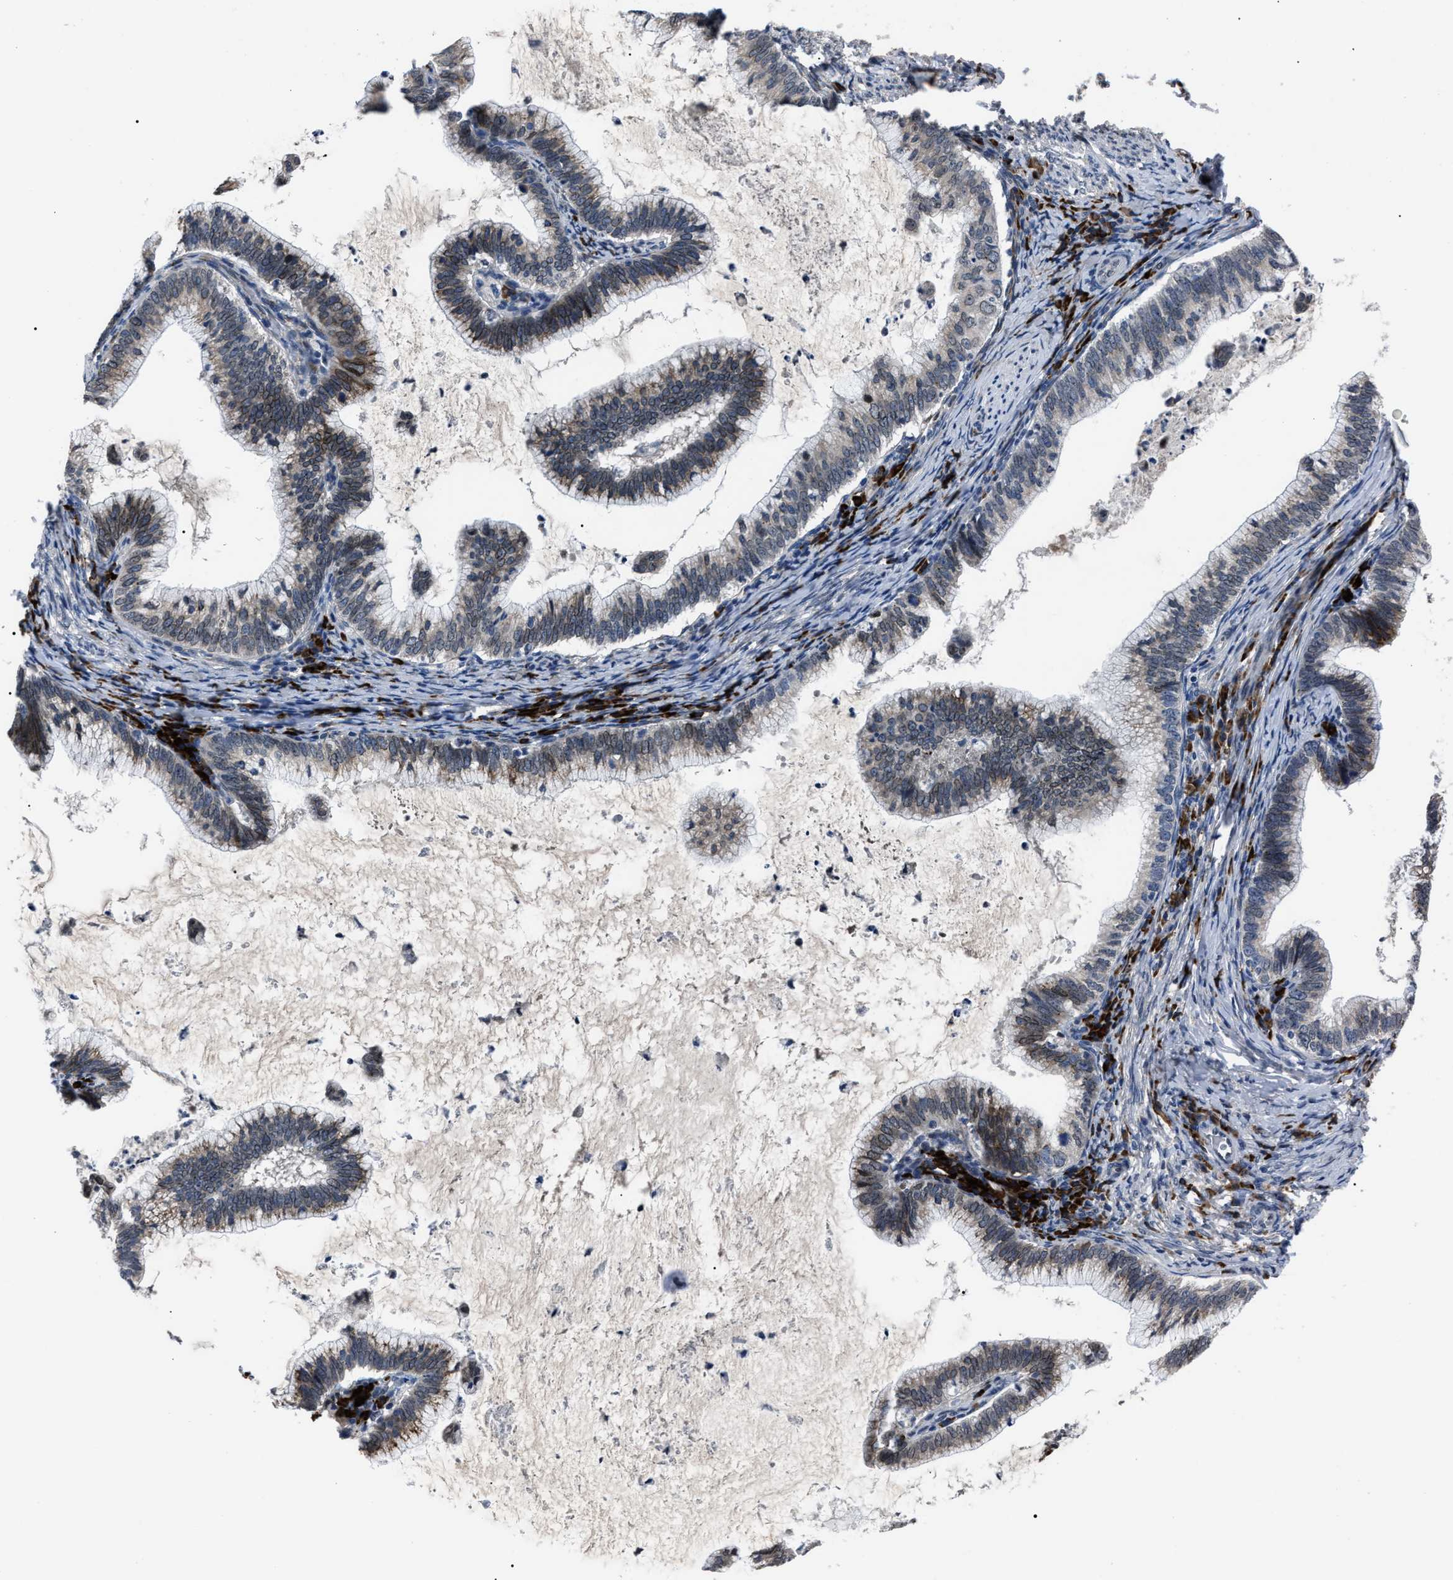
{"staining": {"intensity": "moderate", "quantity": "25%-75%", "location": "cytoplasmic/membranous"}, "tissue": "cervical cancer", "cell_type": "Tumor cells", "image_type": "cancer", "snomed": [{"axis": "morphology", "description": "Adenocarcinoma, NOS"}, {"axis": "topography", "description": "Cervix"}], "caption": "High-magnification brightfield microscopy of cervical cancer (adenocarcinoma) stained with DAB (3,3'-diaminobenzidine) (brown) and counterstained with hematoxylin (blue). tumor cells exhibit moderate cytoplasmic/membranous expression is seen in about25%-75% of cells.", "gene": "LRRC14", "patient": {"sex": "female", "age": 36}}